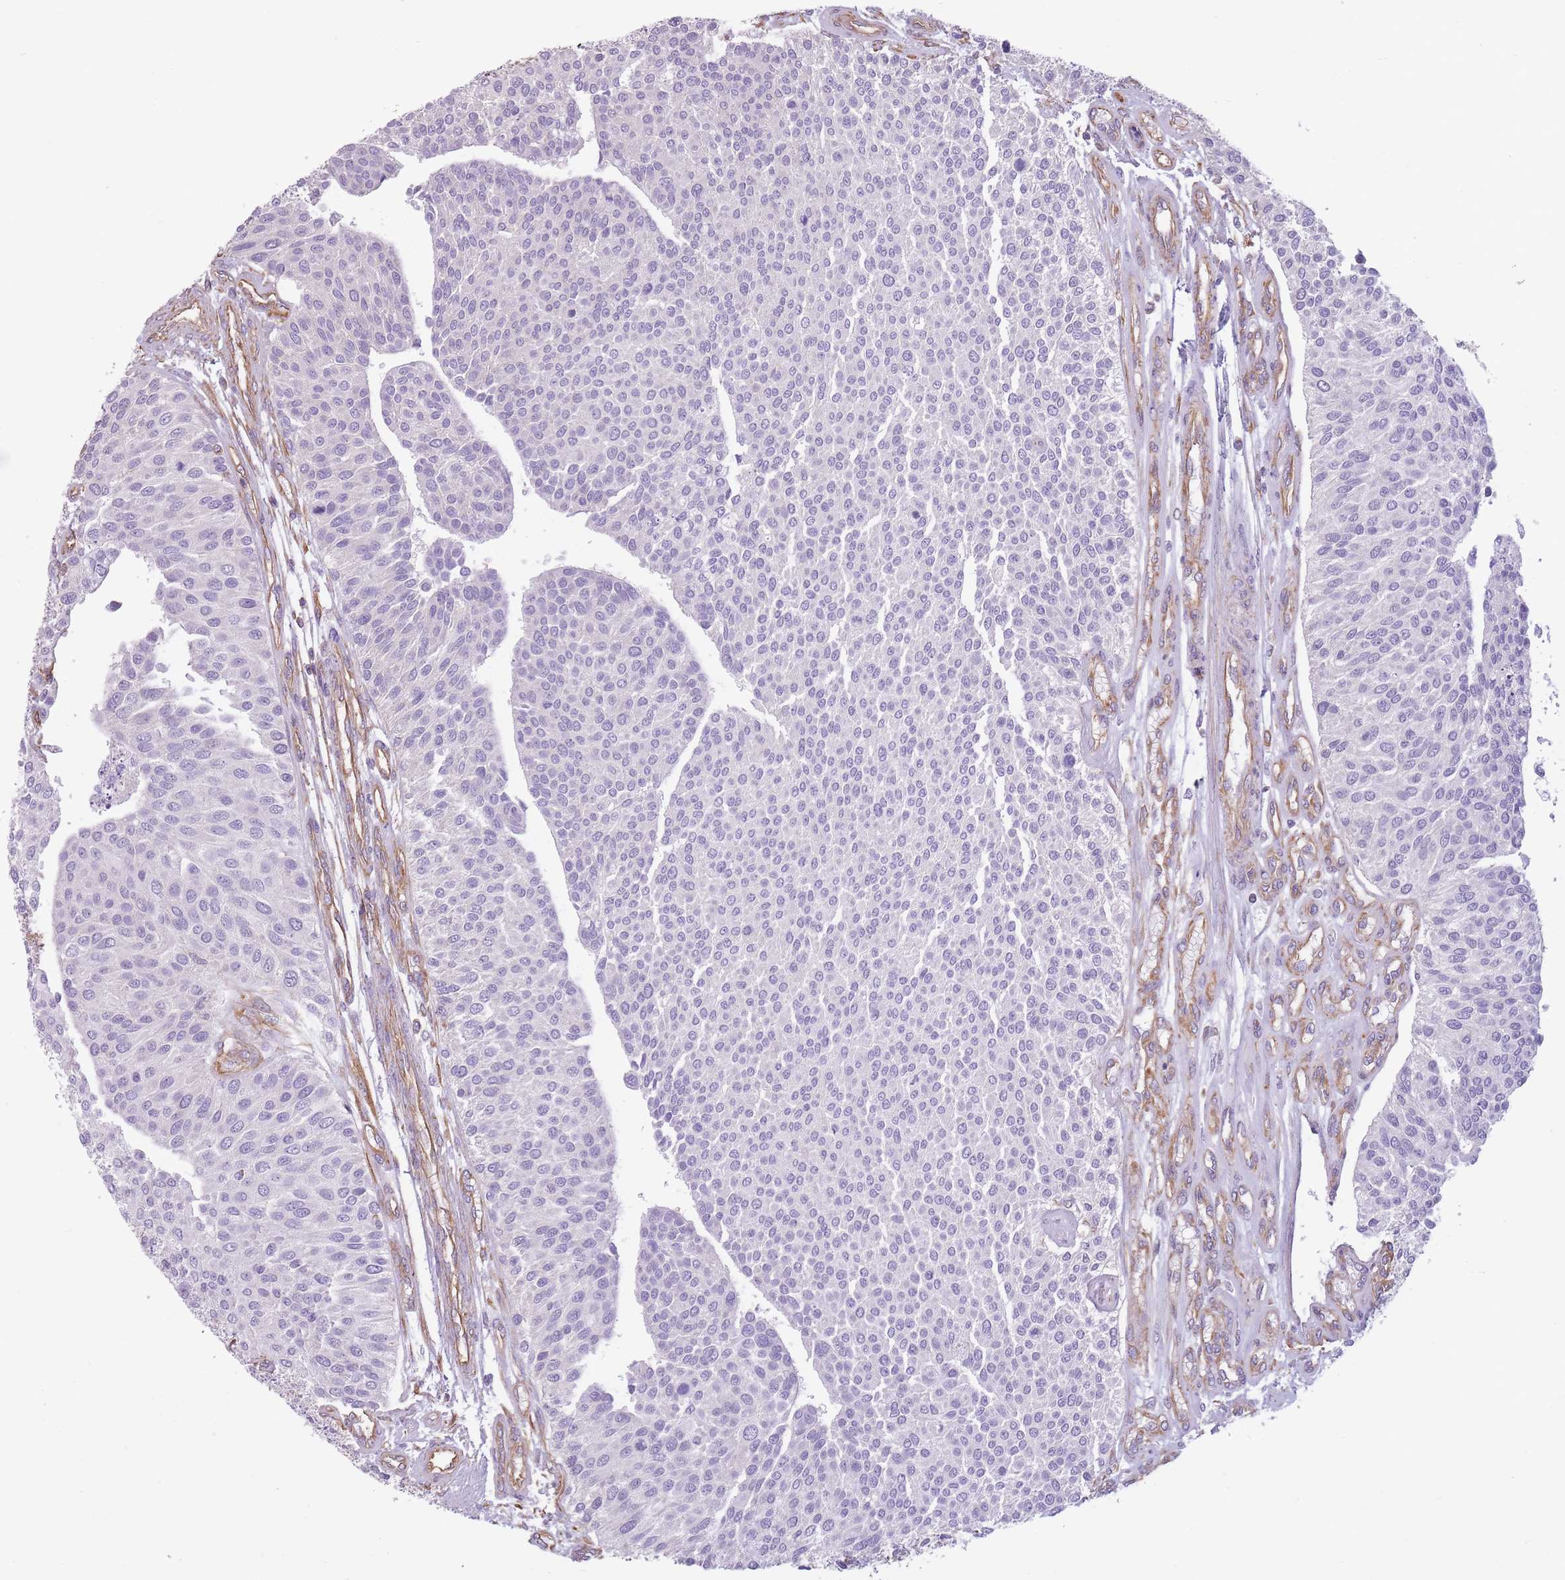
{"staining": {"intensity": "negative", "quantity": "none", "location": "none"}, "tissue": "urothelial cancer", "cell_type": "Tumor cells", "image_type": "cancer", "snomed": [{"axis": "morphology", "description": "Urothelial carcinoma, NOS"}, {"axis": "topography", "description": "Urinary bladder"}], "caption": "Transitional cell carcinoma was stained to show a protein in brown. There is no significant staining in tumor cells.", "gene": "ADD1", "patient": {"sex": "male", "age": 55}}